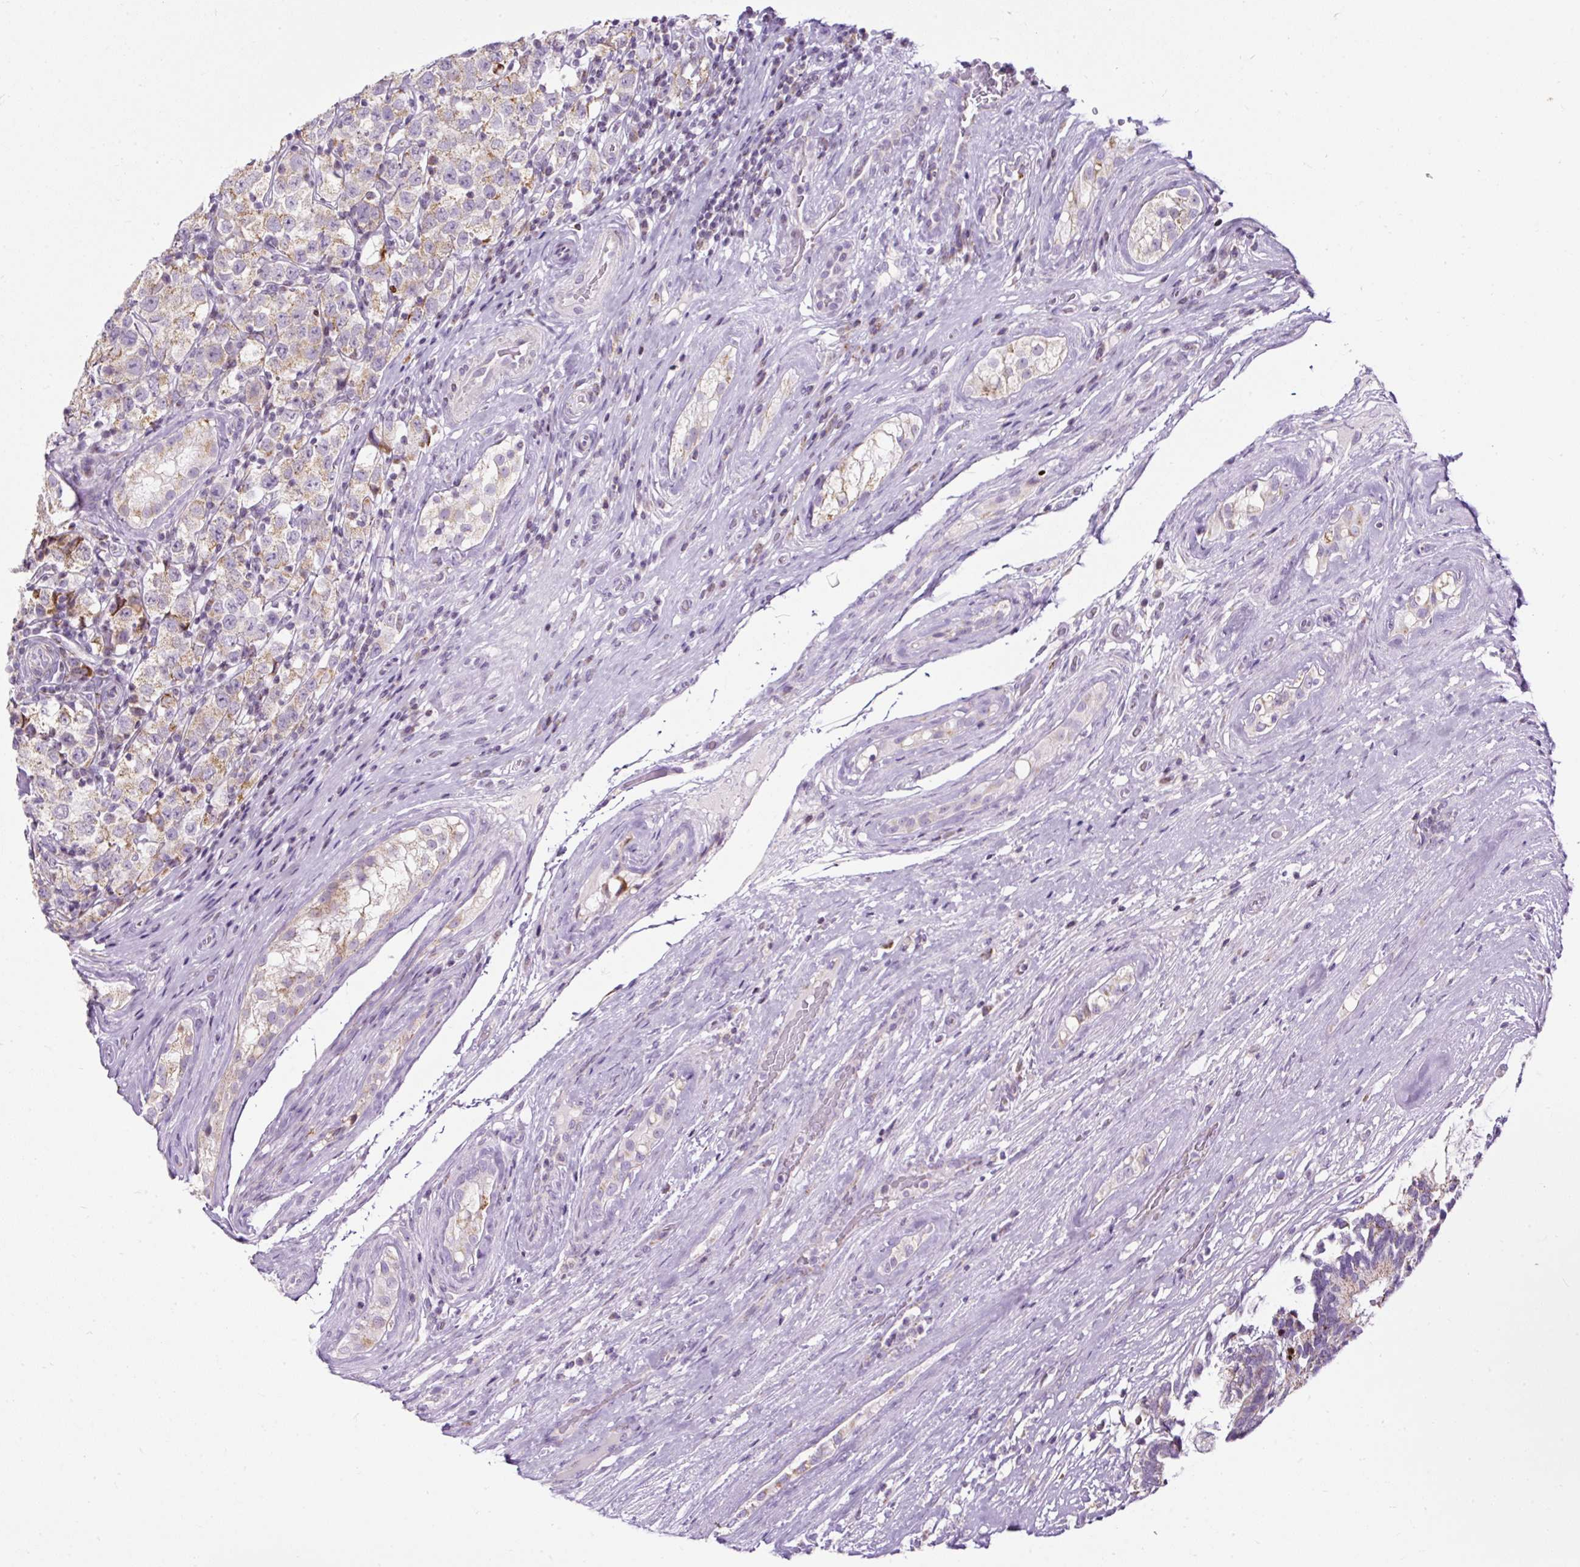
{"staining": {"intensity": "weak", "quantity": ">75%", "location": "cytoplasmic/membranous"}, "tissue": "testis cancer", "cell_type": "Tumor cells", "image_type": "cancer", "snomed": [{"axis": "morphology", "description": "Seminoma, NOS"}, {"axis": "morphology", "description": "Carcinoma, Embryonal, NOS"}, {"axis": "topography", "description": "Testis"}], "caption": "IHC of testis cancer displays low levels of weak cytoplasmic/membranous expression in about >75% of tumor cells.", "gene": "FMC1", "patient": {"sex": "male", "age": 41}}